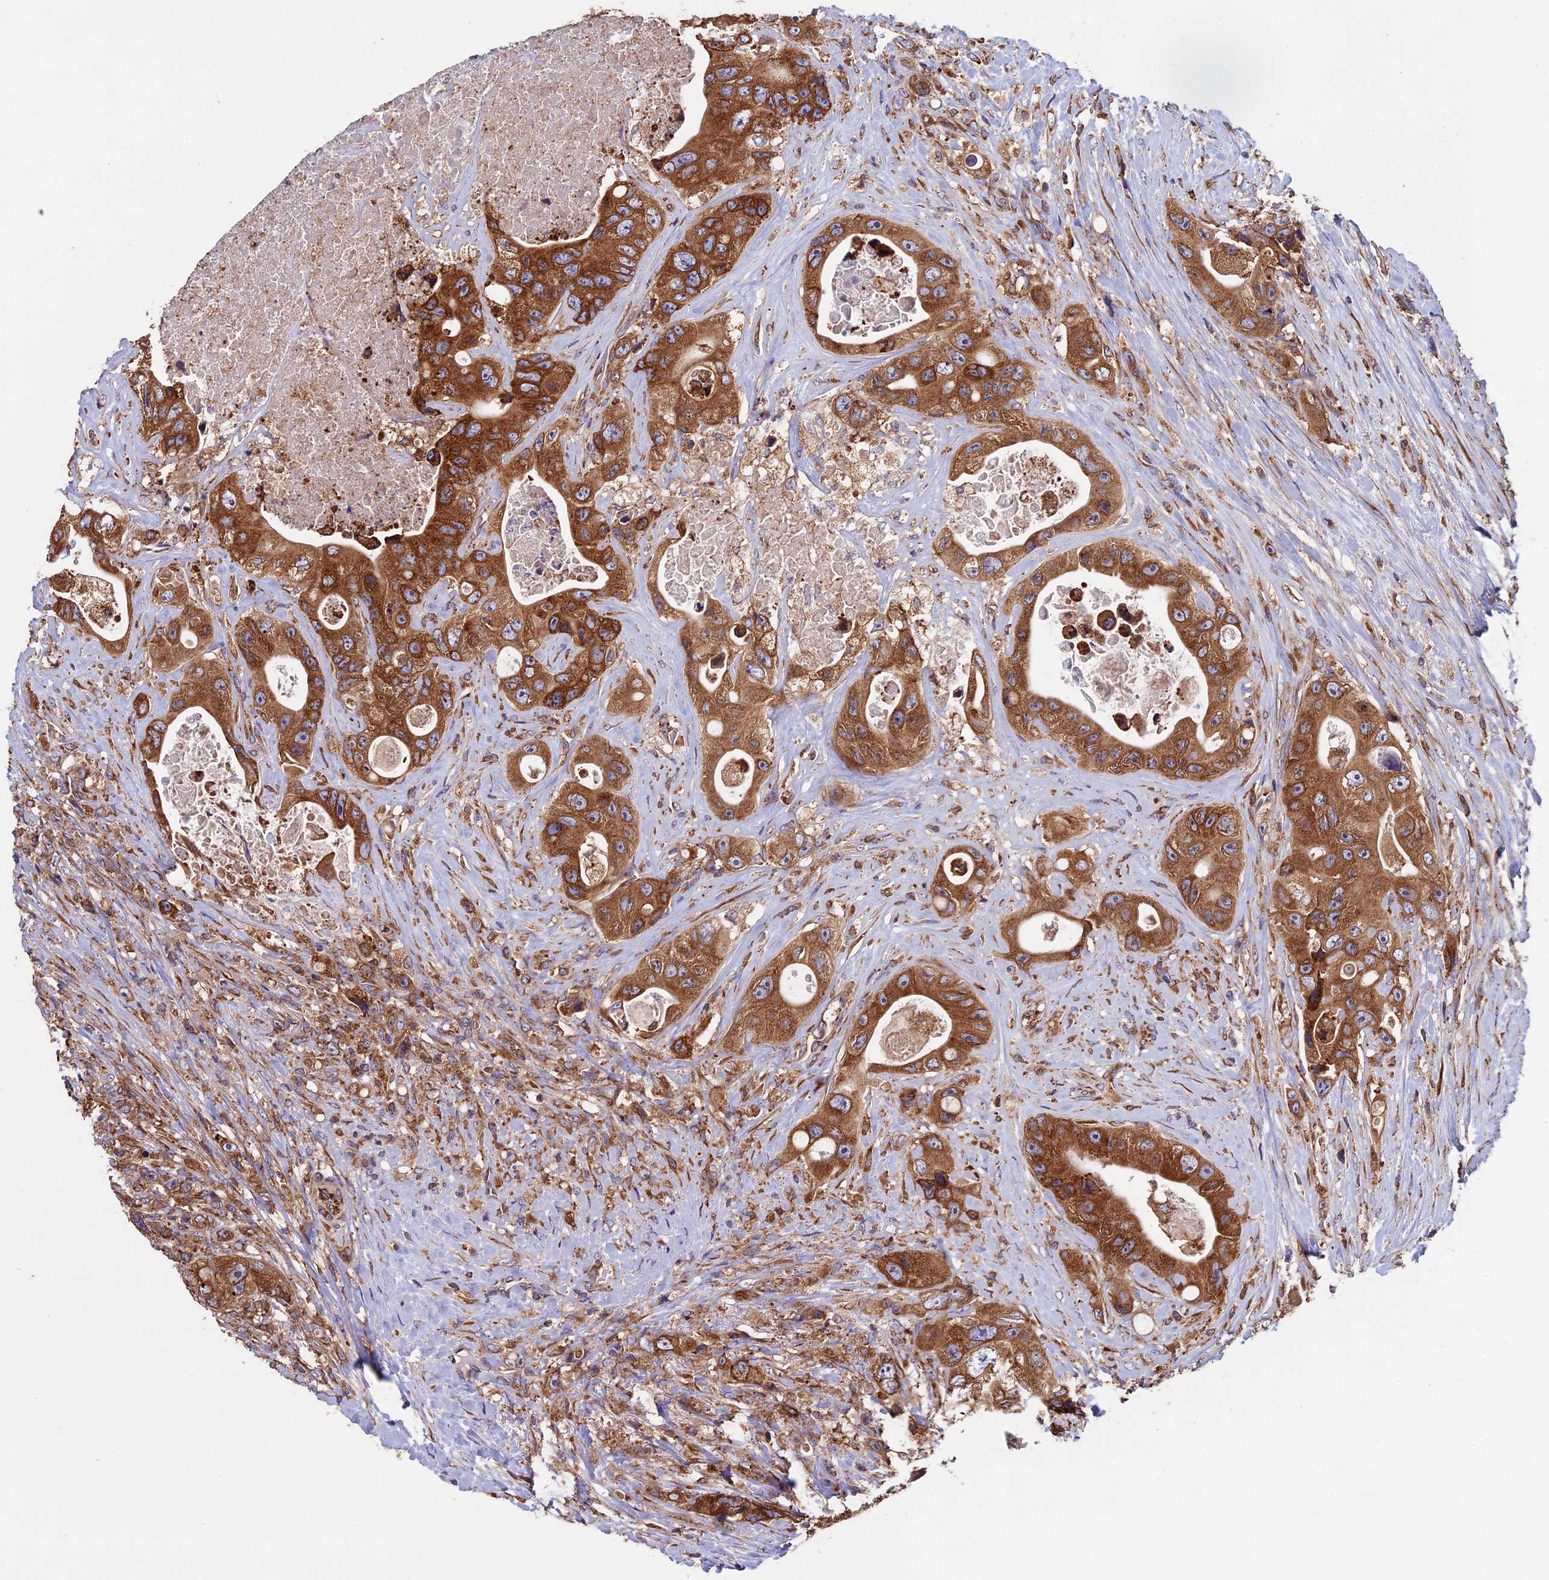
{"staining": {"intensity": "strong", "quantity": ">75%", "location": "cytoplasmic/membranous"}, "tissue": "colorectal cancer", "cell_type": "Tumor cells", "image_type": "cancer", "snomed": [{"axis": "morphology", "description": "Adenocarcinoma, NOS"}, {"axis": "topography", "description": "Colon"}], "caption": "Adenocarcinoma (colorectal) tissue displays strong cytoplasmic/membranous positivity in about >75% of tumor cells", "gene": "BTBD3", "patient": {"sex": "female", "age": 46}}